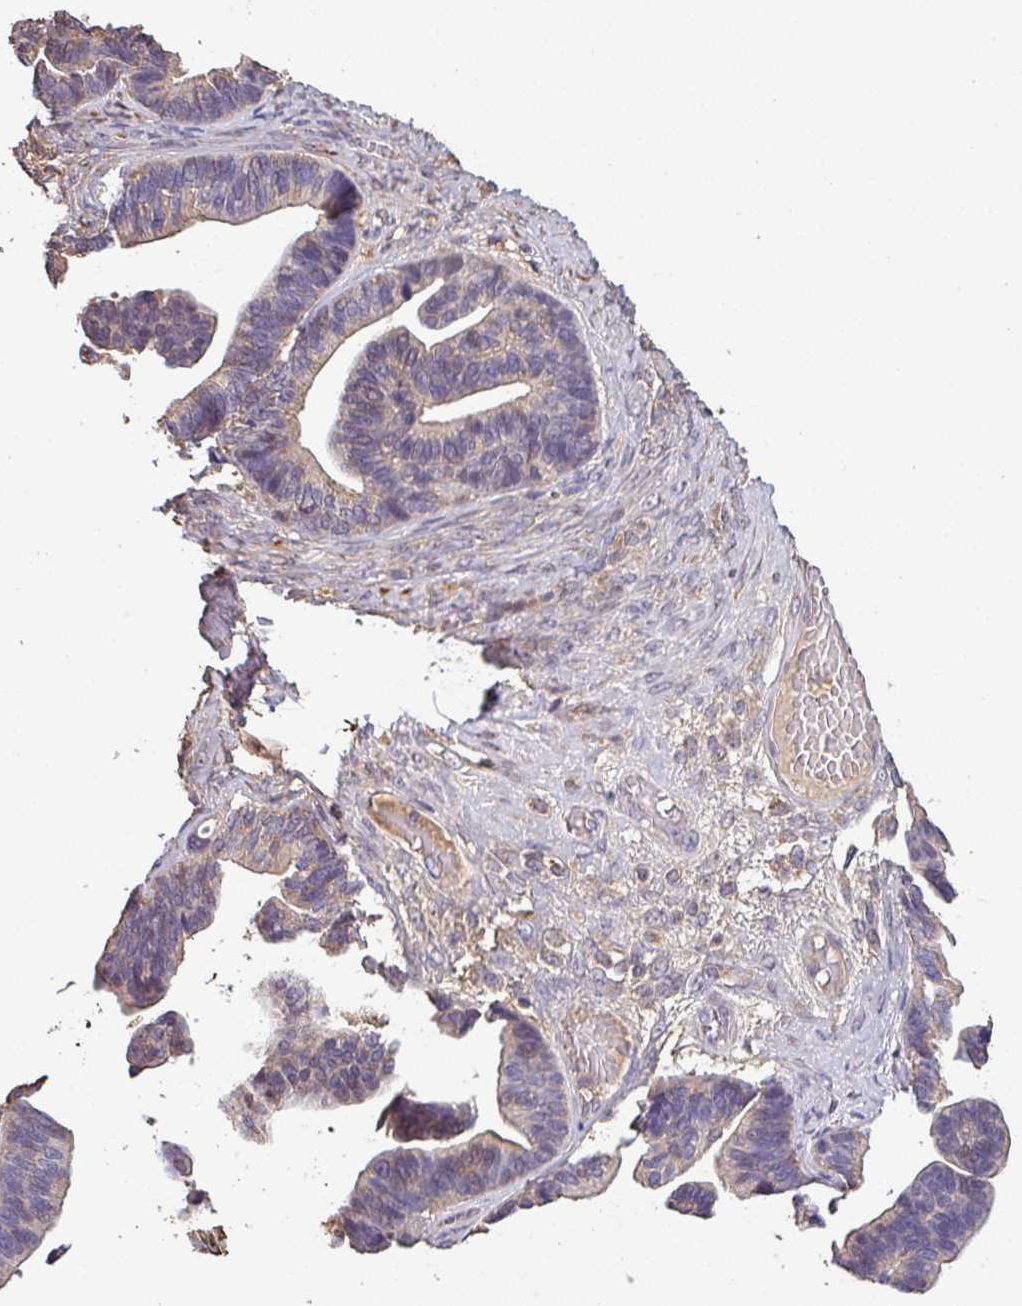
{"staining": {"intensity": "weak", "quantity": "<25%", "location": "cytoplasmic/membranous"}, "tissue": "ovarian cancer", "cell_type": "Tumor cells", "image_type": "cancer", "snomed": [{"axis": "morphology", "description": "Cystadenocarcinoma, serous, NOS"}, {"axis": "topography", "description": "Ovary"}], "caption": "This is an IHC image of ovarian cancer. There is no expression in tumor cells.", "gene": "ISLR", "patient": {"sex": "female", "age": 56}}